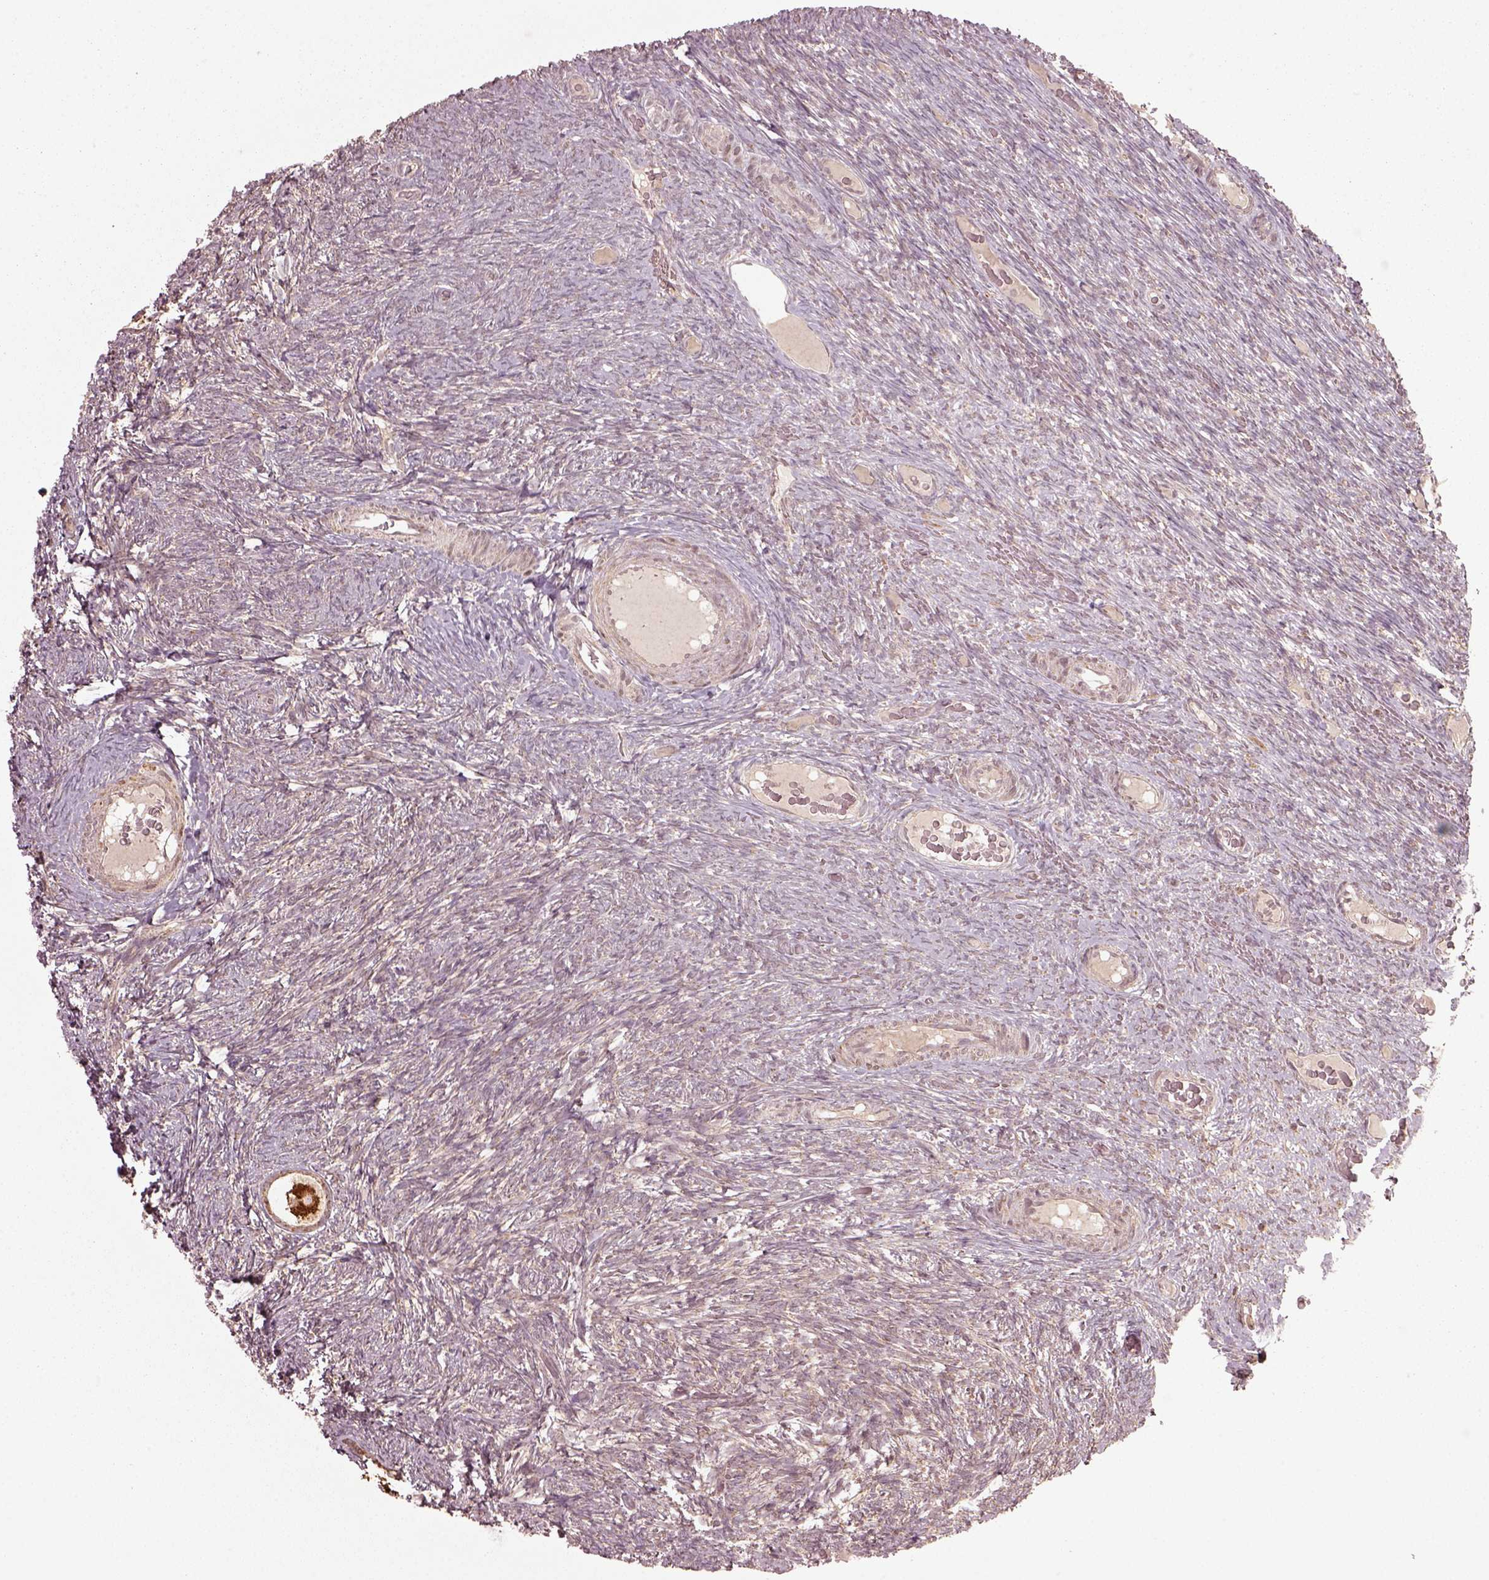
{"staining": {"intensity": "strong", "quantity": ">75%", "location": "cytoplasmic/membranous"}, "tissue": "ovary", "cell_type": "Follicle cells", "image_type": "normal", "snomed": [{"axis": "morphology", "description": "Normal tissue, NOS"}, {"axis": "topography", "description": "Ovary"}], "caption": "DAB immunohistochemical staining of benign ovary displays strong cytoplasmic/membranous protein staining in about >75% of follicle cells.", "gene": "SEL1L3", "patient": {"sex": "female", "age": 34}}